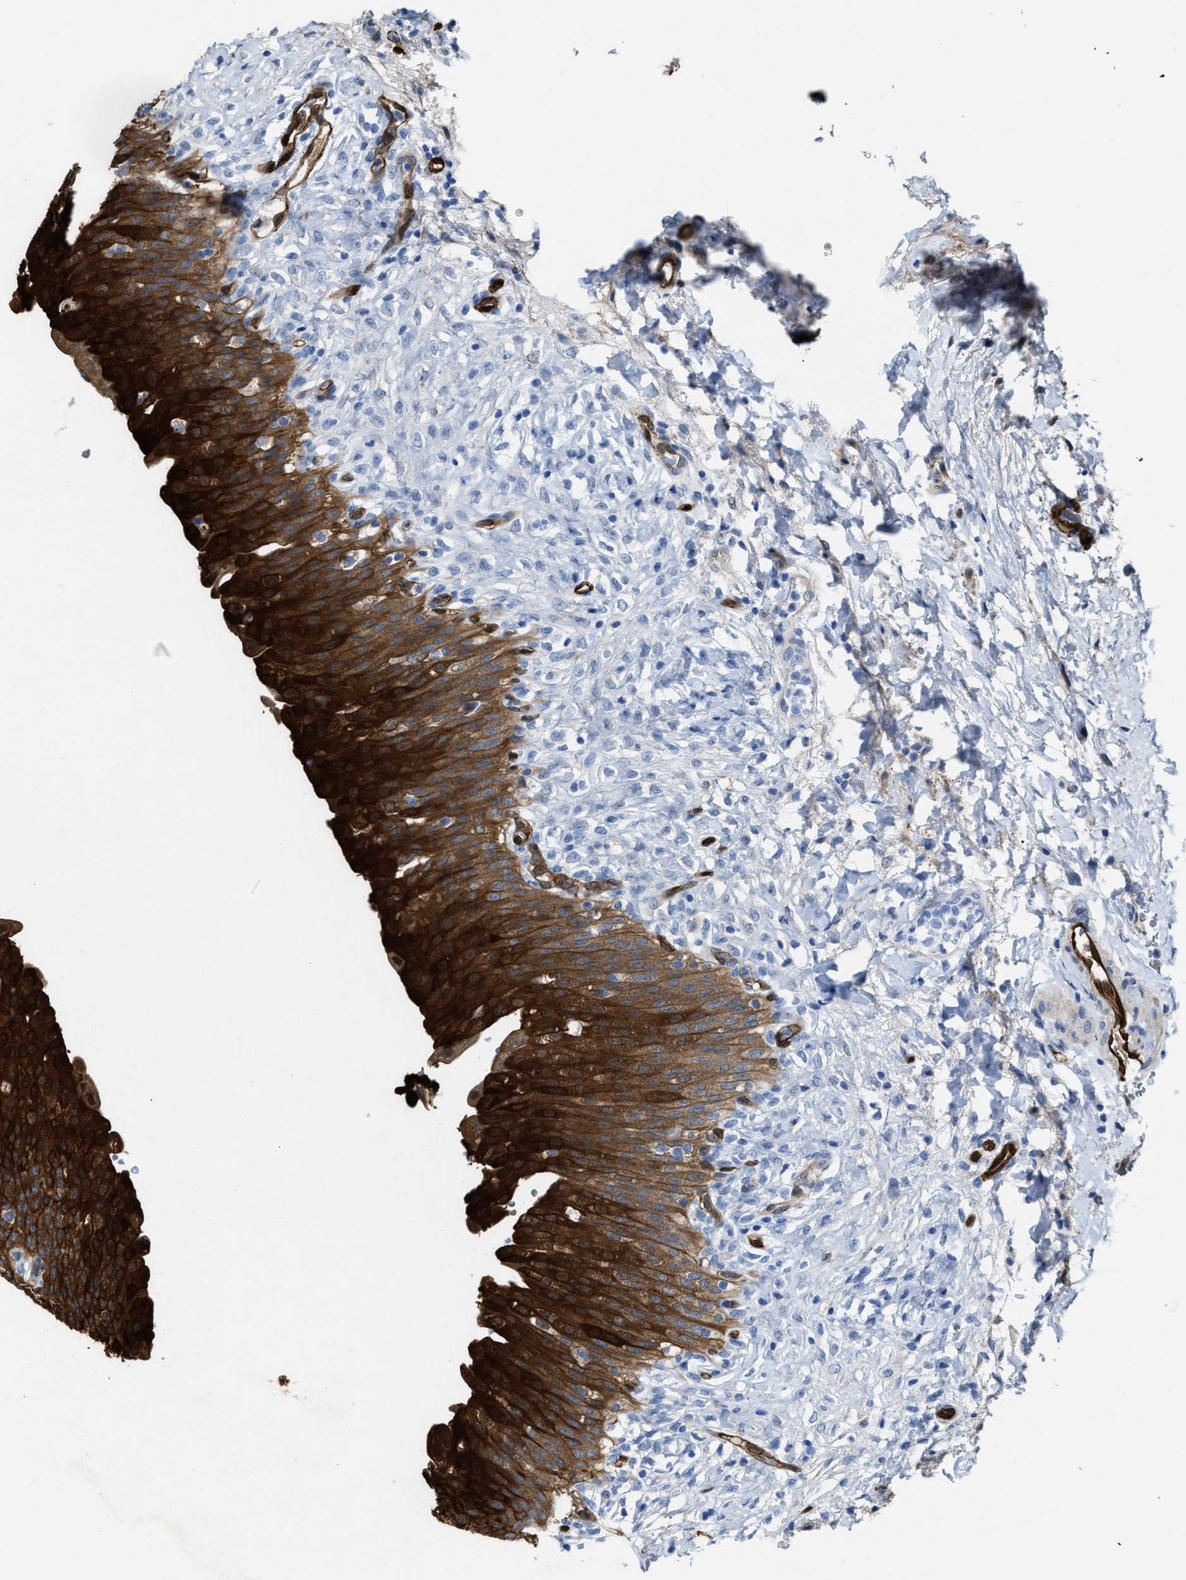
{"staining": {"intensity": "strong", "quantity": ">75%", "location": "cytoplasmic/membranous"}, "tissue": "urinary bladder", "cell_type": "Urothelial cells", "image_type": "normal", "snomed": [{"axis": "morphology", "description": "Urothelial carcinoma, High grade"}, {"axis": "topography", "description": "Urinary bladder"}], "caption": "Benign urinary bladder reveals strong cytoplasmic/membranous positivity in approximately >75% of urothelial cells The protein is shown in brown color, while the nuclei are stained blue..", "gene": "ASS1", "patient": {"sex": "male", "age": 46}}